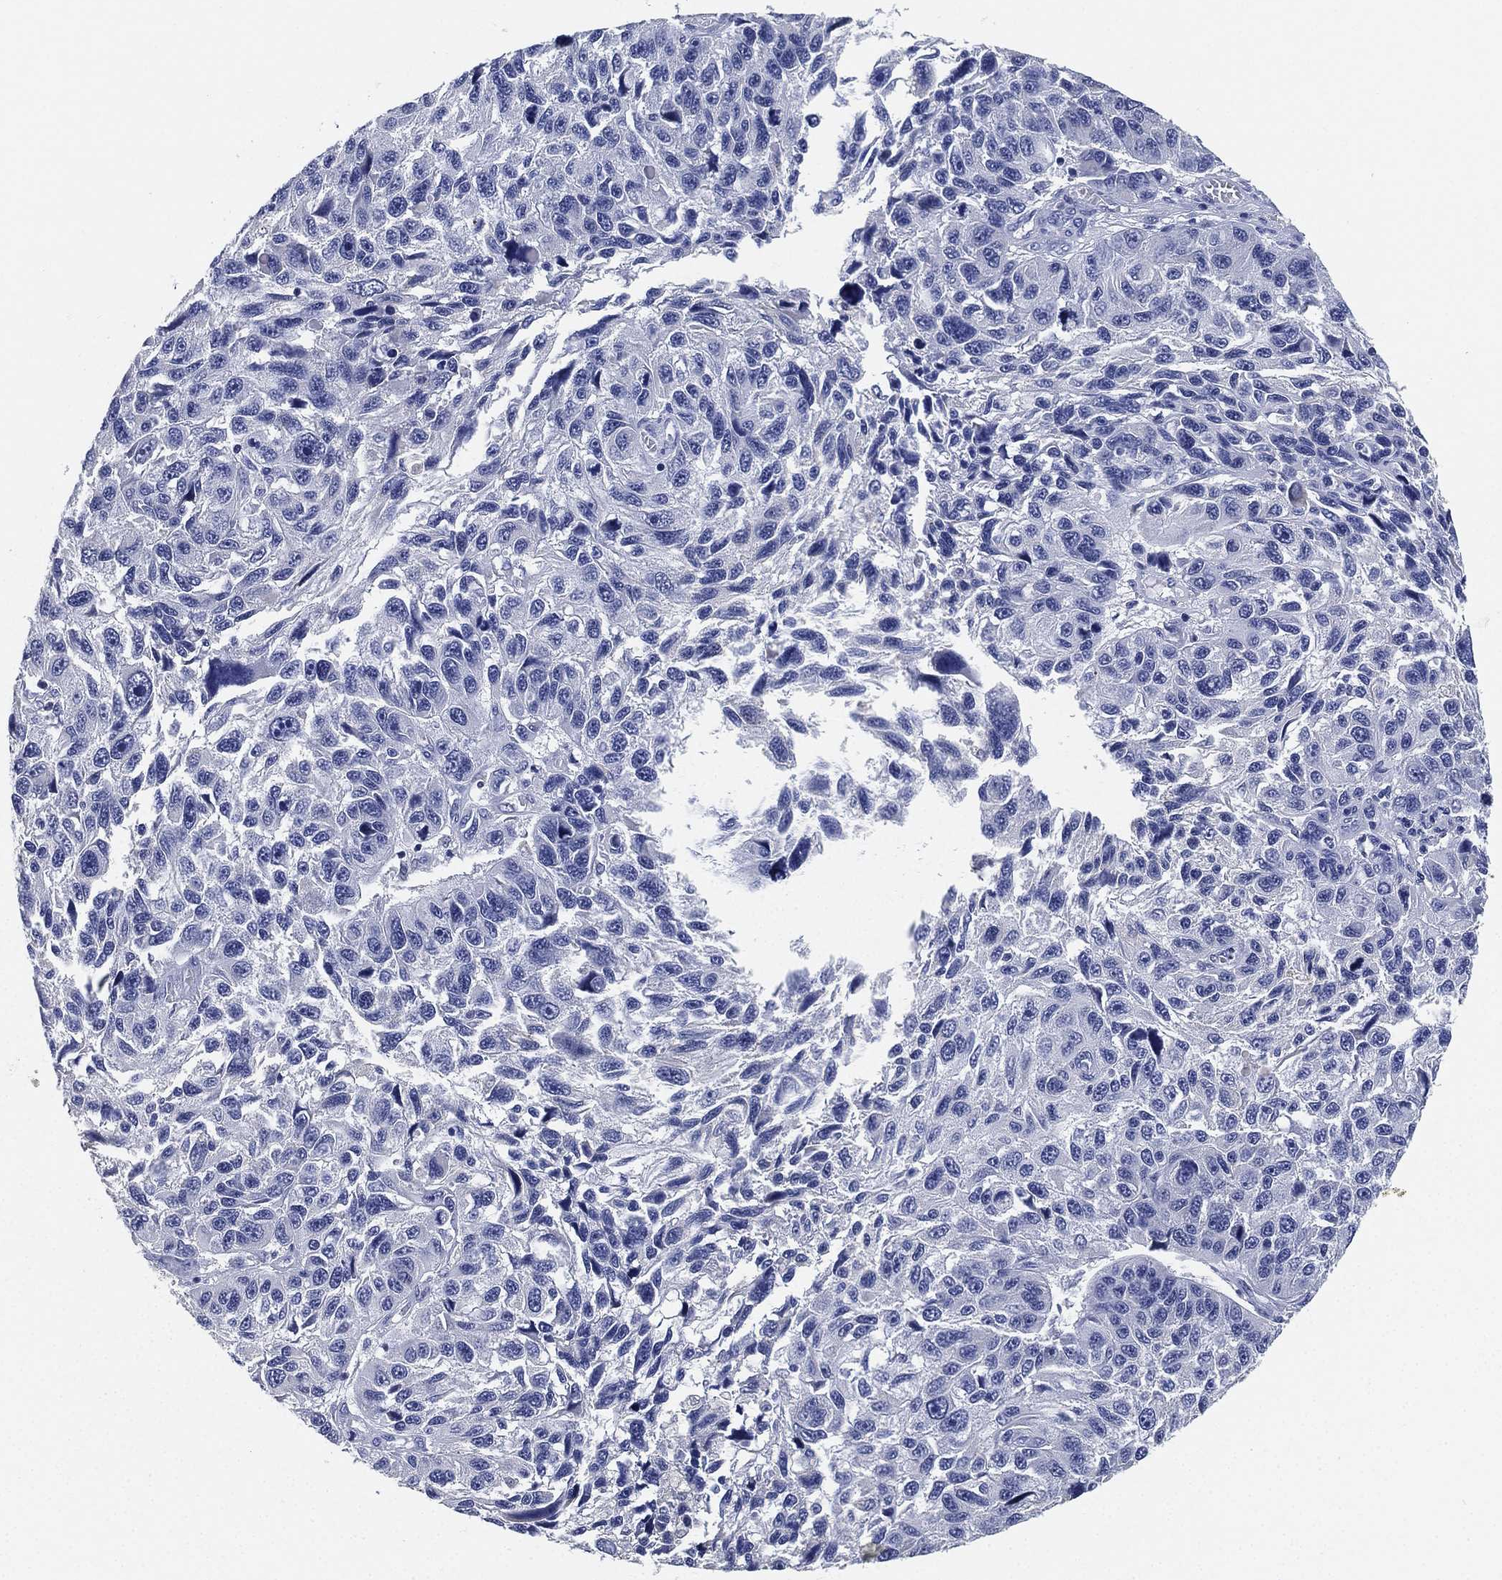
{"staining": {"intensity": "negative", "quantity": "none", "location": "none"}, "tissue": "melanoma", "cell_type": "Tumor cells", "image_type": "cancer", "snomed": [{"axis": "morphology", "description": "Malignant melanoma, NOS"}, {"axis": "topography", "description": "Skin"}], "caption": "Photomicrograph shows no protein staining in tumor cells of melanoma tissue.", "gene": "IYD", "patient": {"sex": "male", "age": 53}}